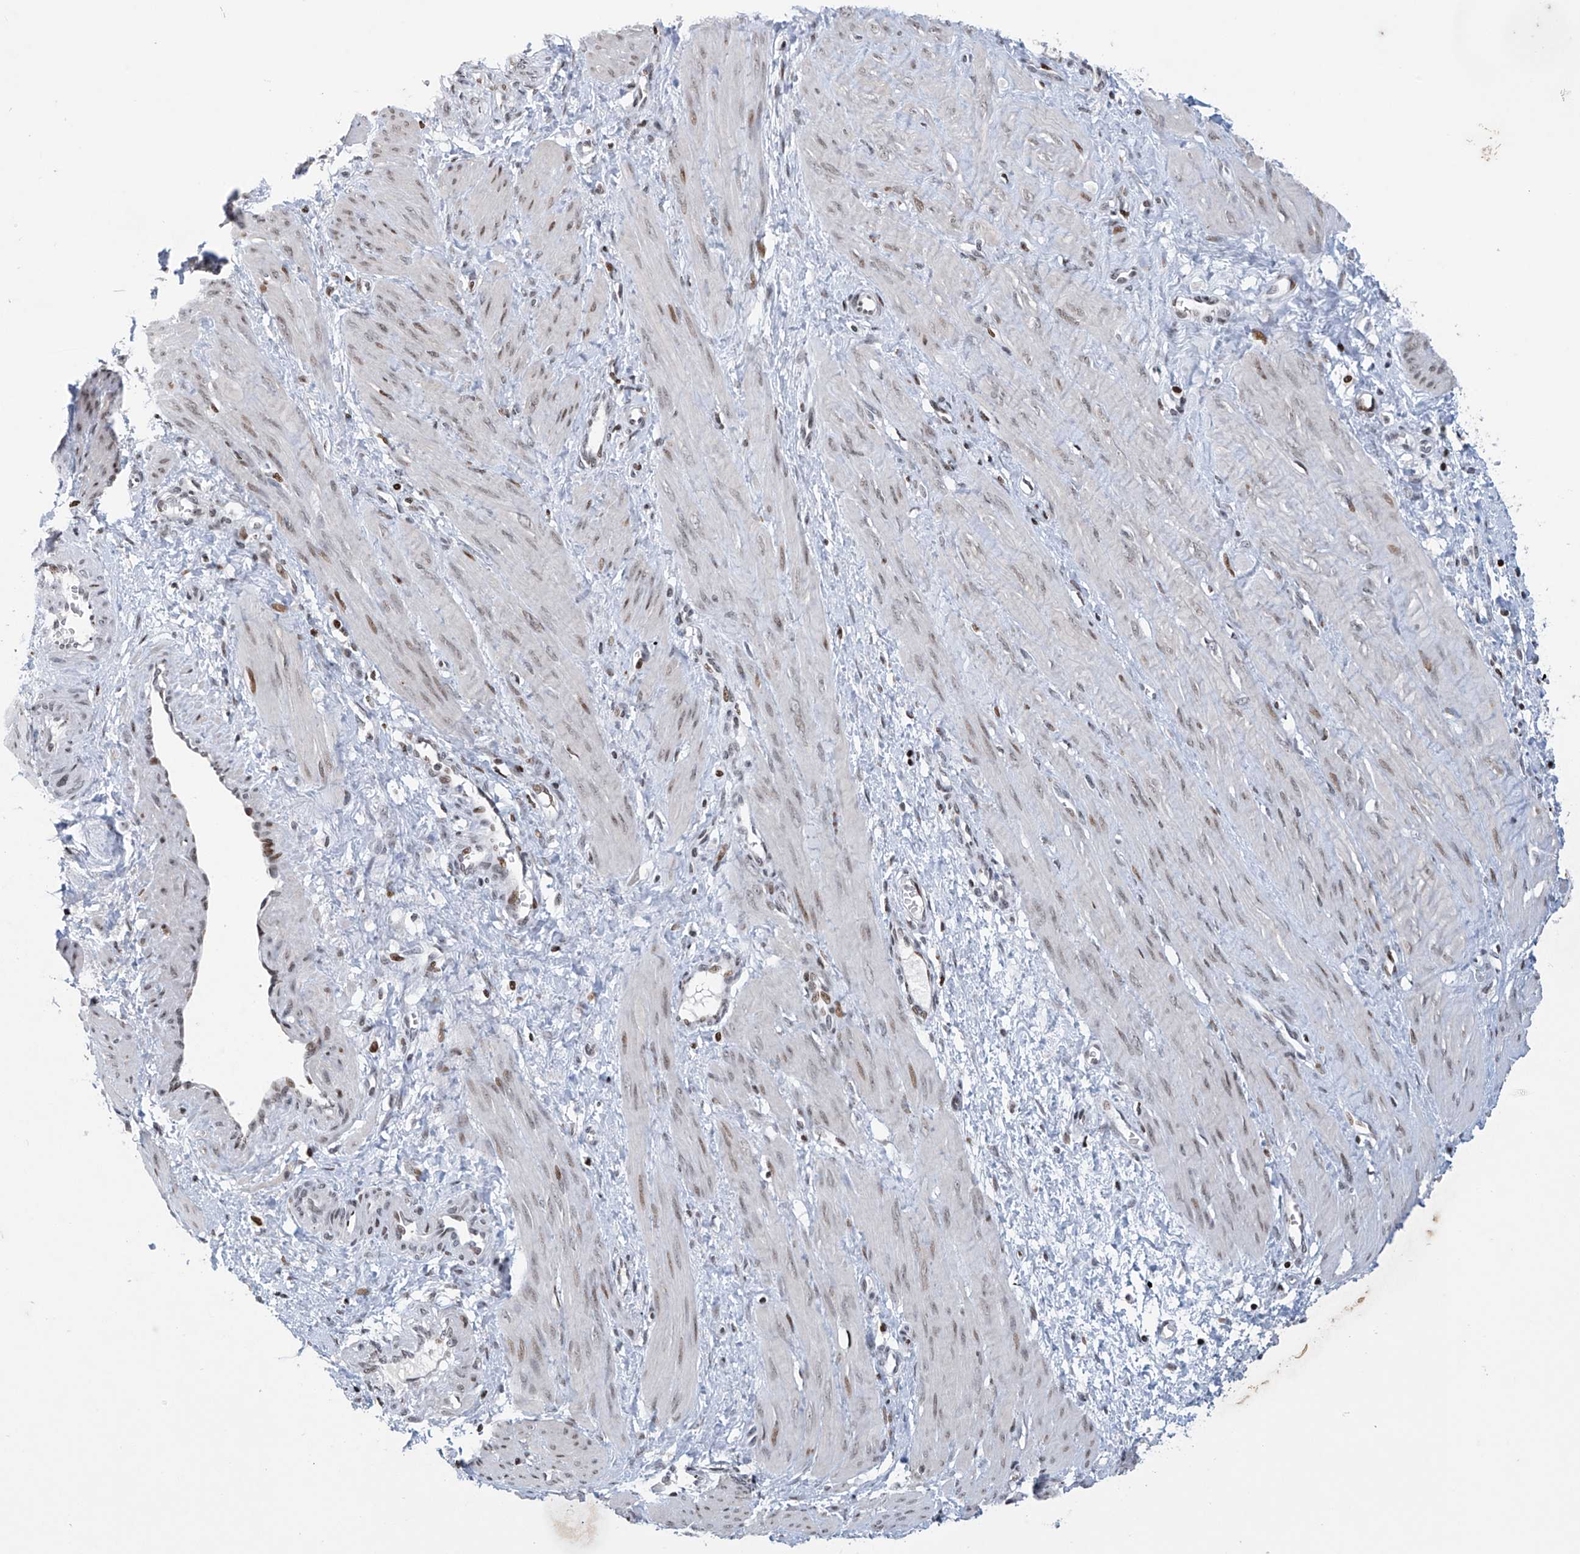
{"staining": {"intensity": "weak", "quantity": ">75%", "location": "nuclear"}, "tissue": "smooth muscle", "cell_type": "Smooth muscle cells", "image_type": "normal", "snomed": [{"axis": "morphology", "description": "Normal tissue, NOS"}, {"axis": "topography", "description": "Endometrium"}], "caption": "Immunohistochemical staining of normal smooth muscle shows >75% levels of weak nuclear protein staining in approximately >75% of smooth muscle cells. The protein of interest is stained brown, and the nuclei are stained in blue (DAB IHC with brightfield microscopy, high magnification).", "gene": "RFX7", "patient": {"sex": "female", "age": 33}}